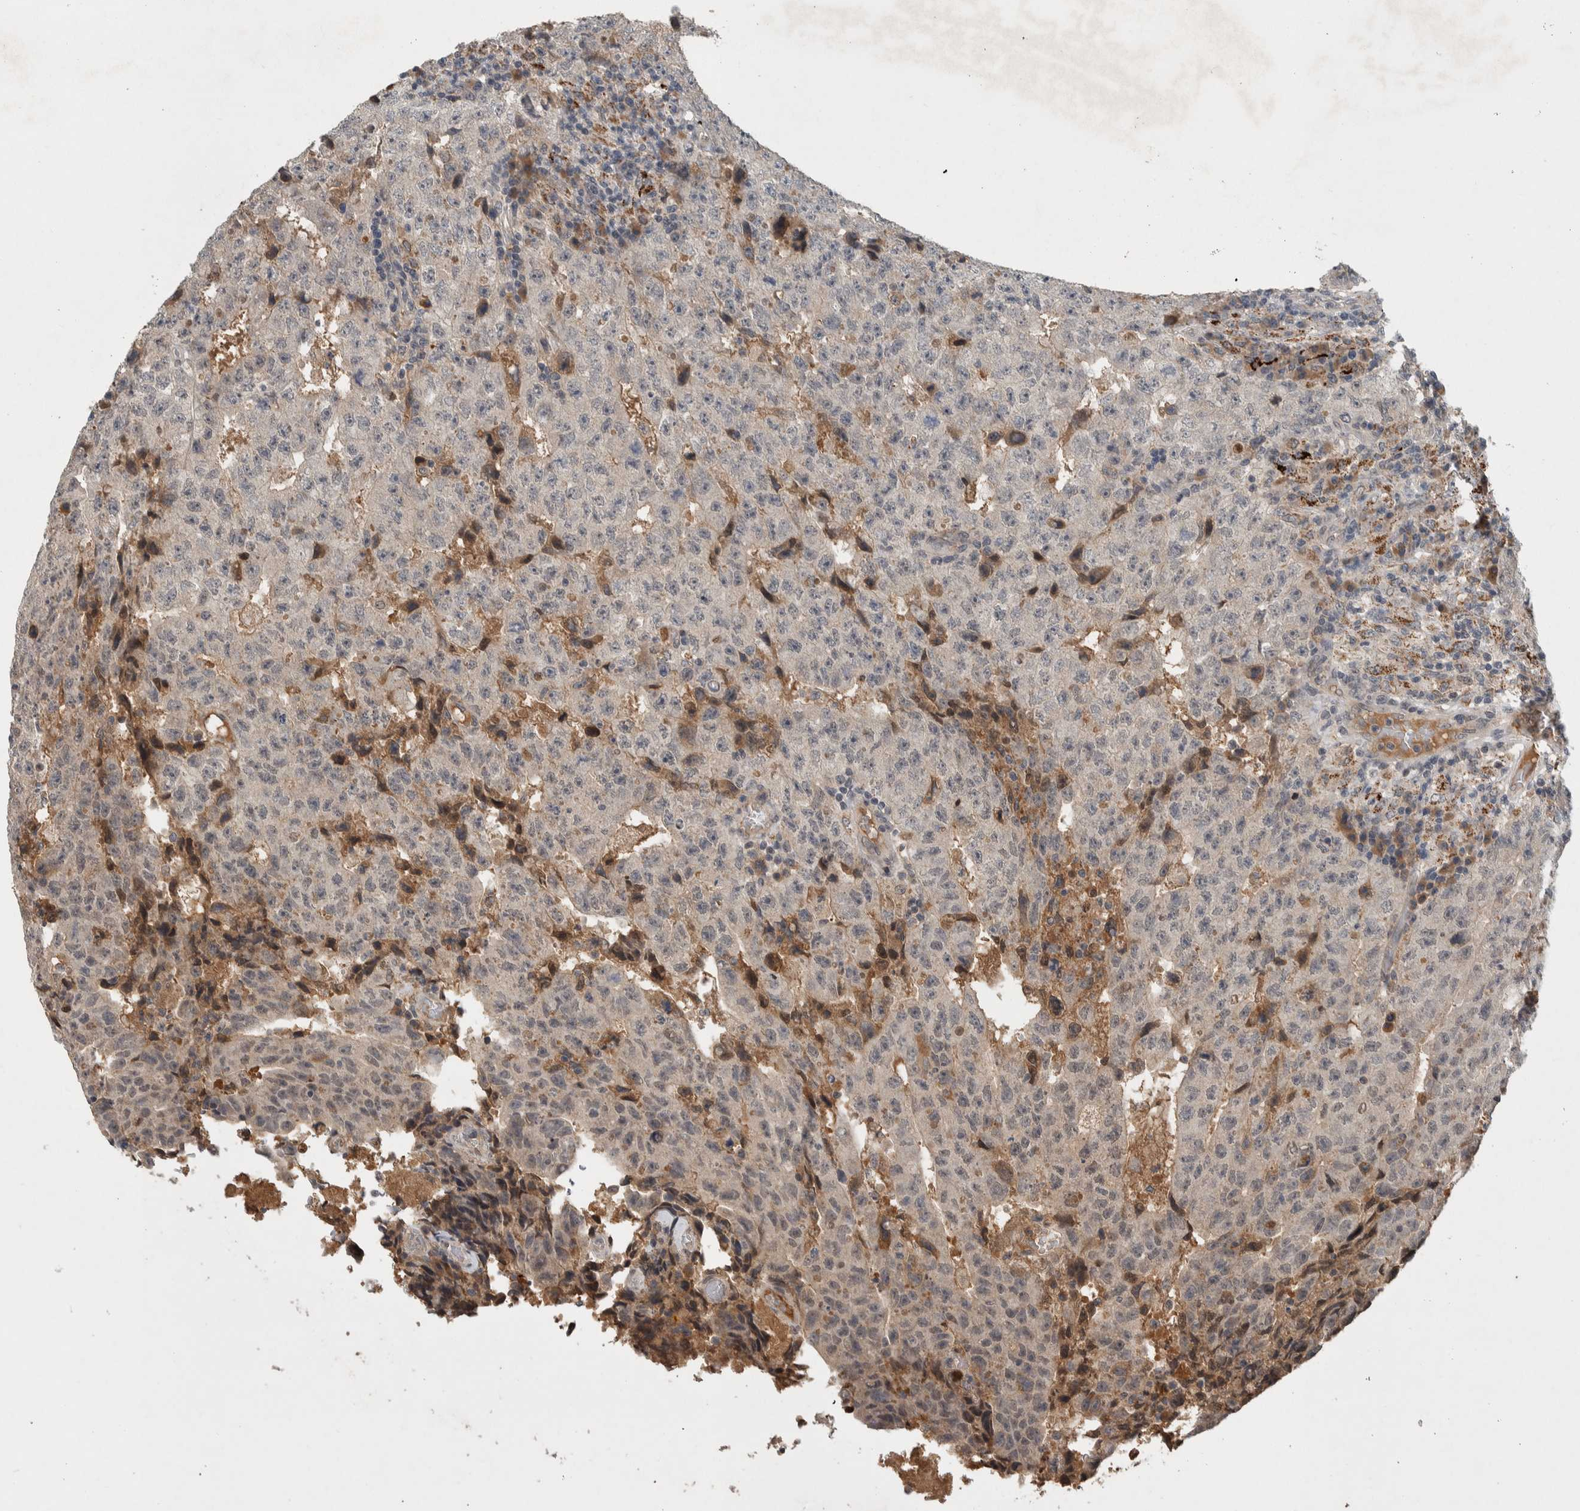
{"staining": {"intensity": "weak", "quantity": "<25%", "location": "cytoplasmic/membranous,nuclear"}, "tissue": "testis cancer", "cell_type": "Tumor cells", "image_type": "cancer", "snomed": [{"axis": "morphology", "description": "Necrosis, NOS"}, {"axis": "morphology", "description": "Carcinoma, Embryonal, NOS"}, {"axis": "topography", "description": "Testis"}], "caption": "This is a image of IHC staining of testis cancer, which shows no positivity in tumor cells.", "gene": "CHRM3", "patient": {"sex": "male", "age": 19}}